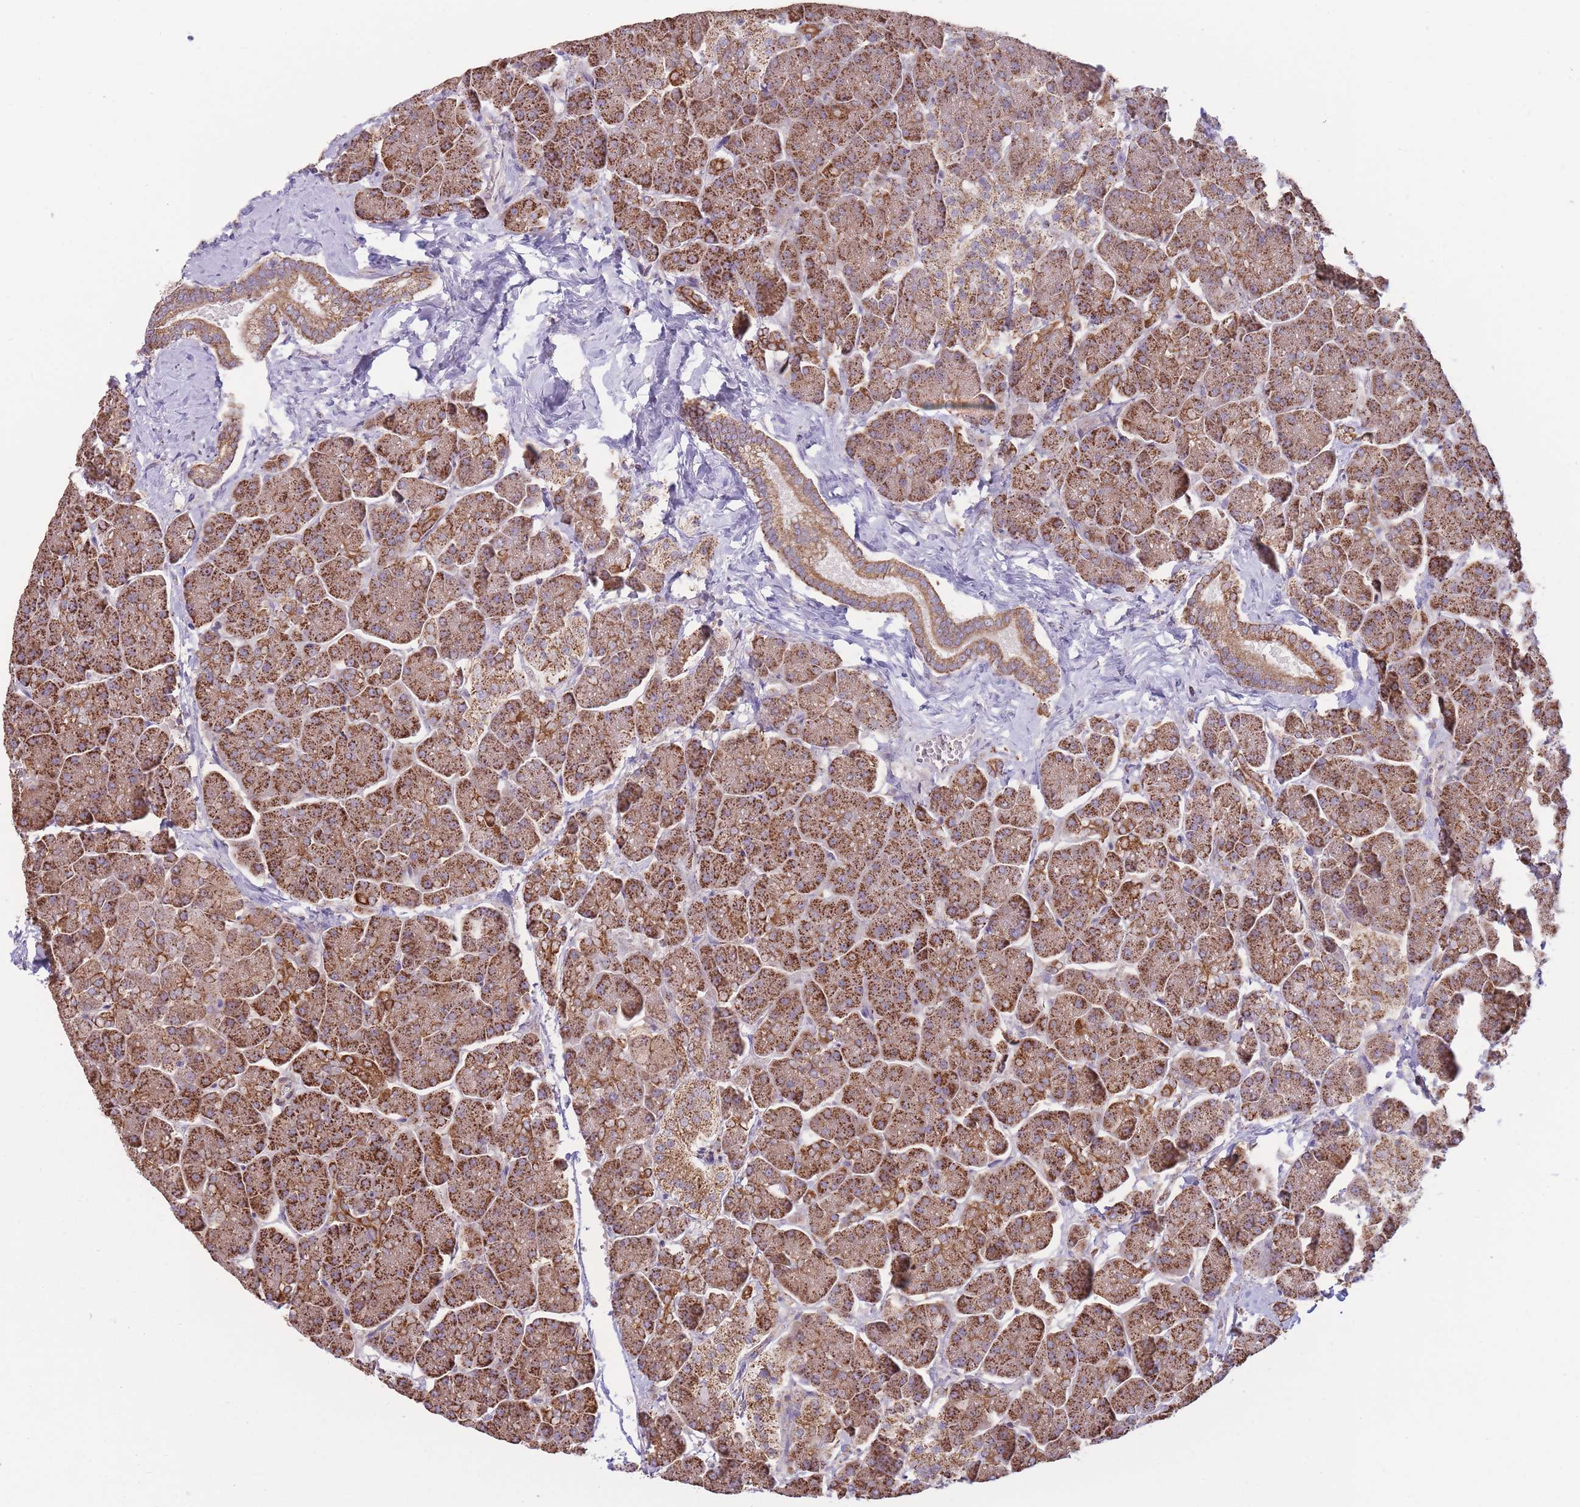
{"staining": {"intensity": "strong", "quantity": ">75%", "location": "cytoplasmic/membranous"}, "tissue": "pancreas", "cell_type": "Exocrine glandular cells", "image_type": "normal", "snomed": [{"axis": "morphology", "description": "Normal tissue, NOS"}, {"axis": "topography", "description": "Pancreas"}, {"axis": "topography", "description": "Peripheral nerve tissue"}], "caption": "Immunohistochemistry staining of unremarkable pancreas, which displays high levels of strong cytoplasmic/membranous staining in about >75% of exocrine glandular cells indicating strong cytoplasmic/membranous protein staining. The staining was performed using DAB (brown) for protein detection and nuclei were counterstained in hematoxylin (blue).", "gene": "KIF16B", "patient": {"sex": "male", "age": 54}}